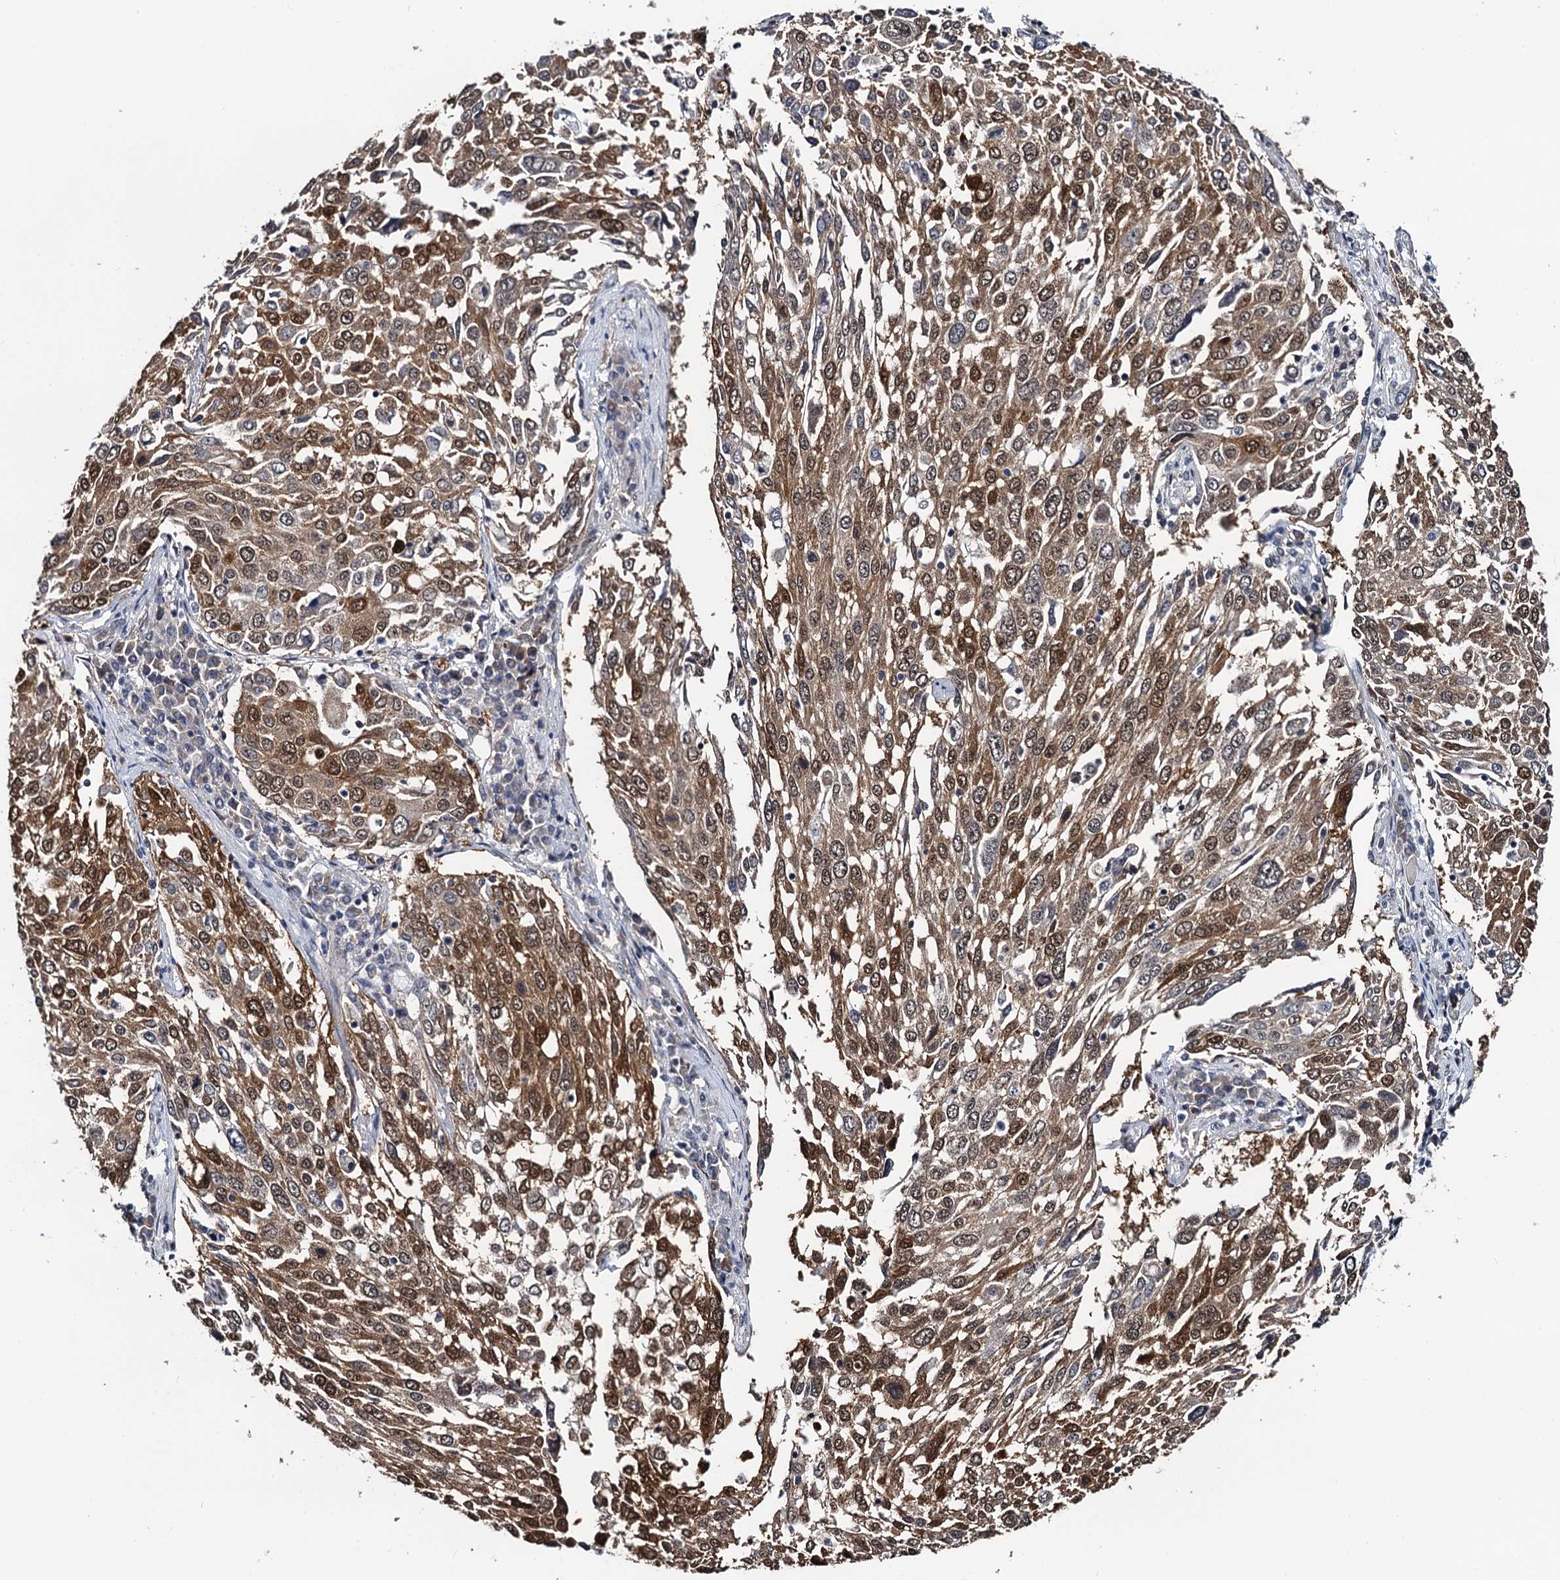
{"staining": {"intensity": "moderate", "quantity": ">75%", "location": "cytoplasmic/membranous,nuclear"}, "tissue": "lung cancer", "cell_type": "Tumor cells", "image_type": "cancer", "snomed": [{"axis": "morphology", "description": "Squamous cell carcinoma, NOS"}, {"axis": "topography", "description": "Lung"}], "caption": "This image shows immunohistochemistry staining of human lung cancer (squamous cell carcinoma), with medium moderate cytoplasmic/membranous and nuclear staining in about >75% of tumor cells.", "gene": "FAM222A", "patient": {"sex": "male", "age": 65}}